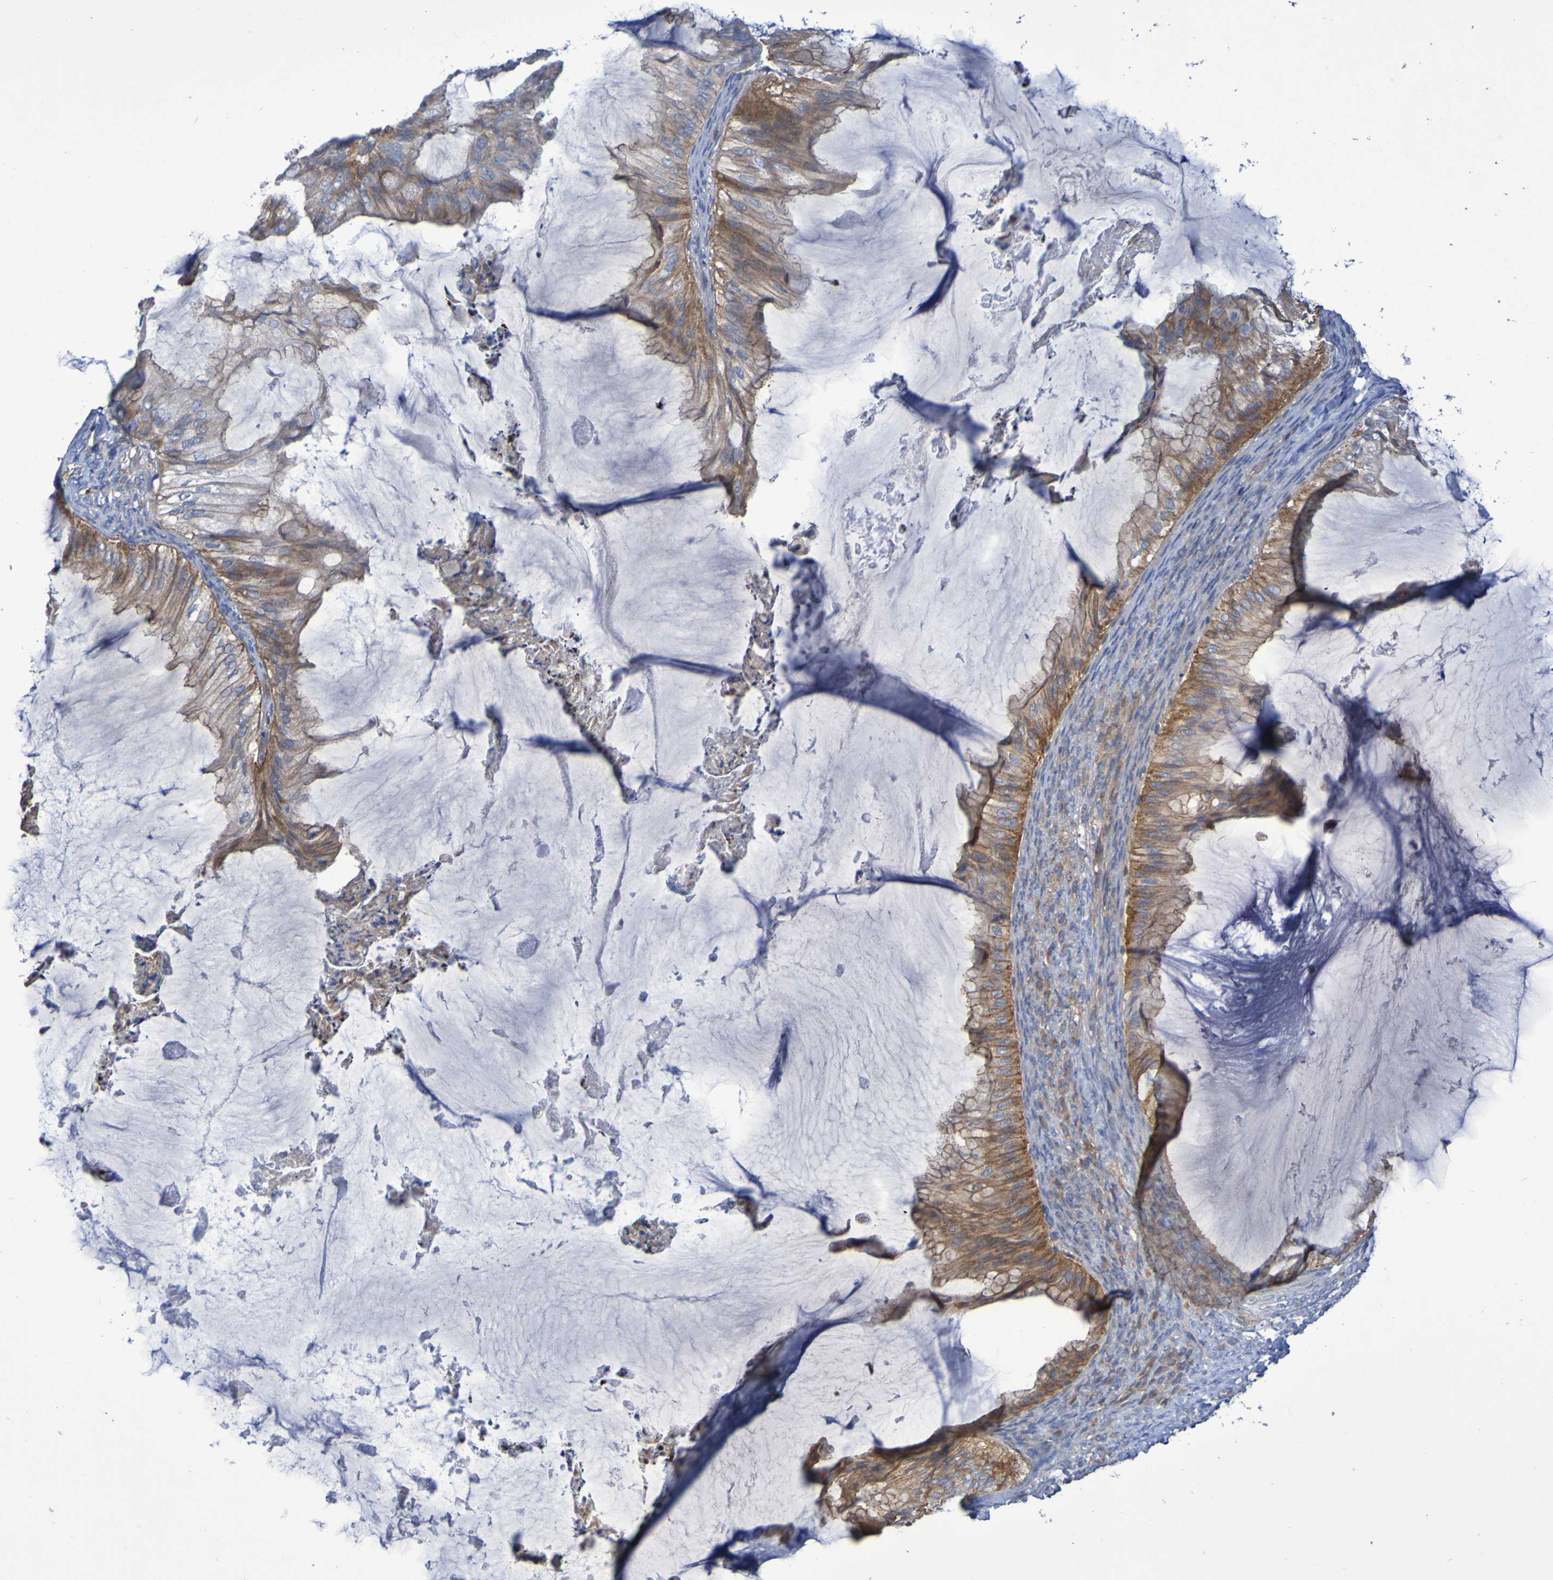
{"staining": {"intensity": "moderate", "quantity": ">75%", "location": "cytoplasmic/membranous"}, "tissue": "ovarian cancer", "cell_type": "Tumor cells", "image_type": "cancer", "snomed": [{"axis": "morphology", "description": "Cystadenocarcinoma, mucinous, NOS"}, {"axis": "topography", "description": "Ovary"}], "caption": "The immunohistochemical stain shows moderate cytoplasmic/membranous positivity in tumor cells of ovarian mucinous cystadenocarcinoma tissue. Nuclei are stained in blue.", "gene": "SCRG1", "patient": {"sex": "female", "age": 61}}